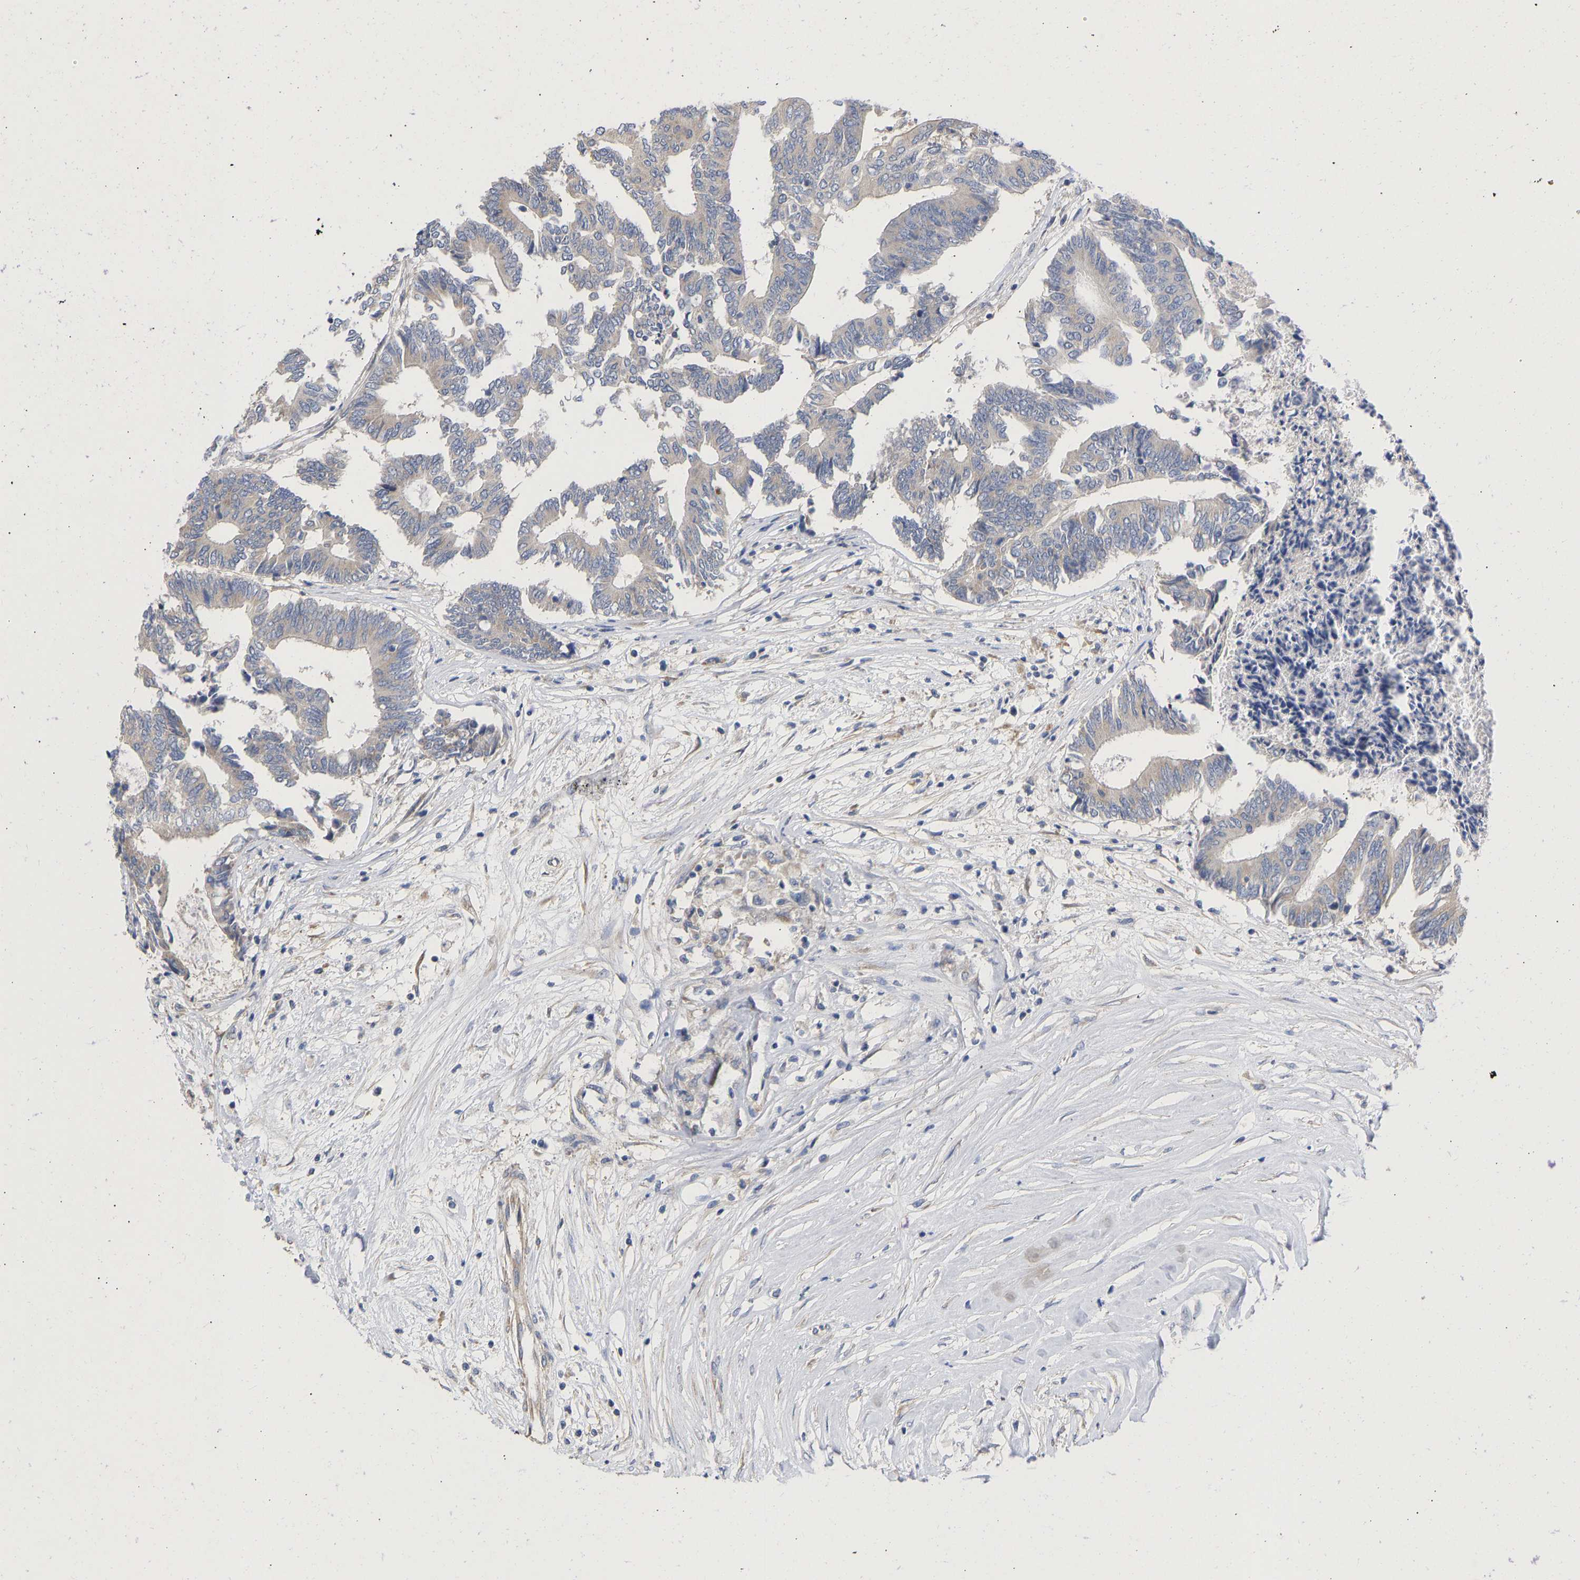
{"staining": {"intensity": "negative", "quantity": "none", "location": "none"}, "tissue": "colorectal cancer", "cell_type": "Tumor cells", "image_type": "cancer", "snomed": [{"axis": "morphology", "description": "Adenocarcinoma, NOS"}, {"axis": "topography", "description": "Rectum"}], "caption": "Protein analysis of colorectal cancer displays no significant expression in tumor cells.", "gene": "MAP2K3", "patient": {"sex": "male", "age": 63}}